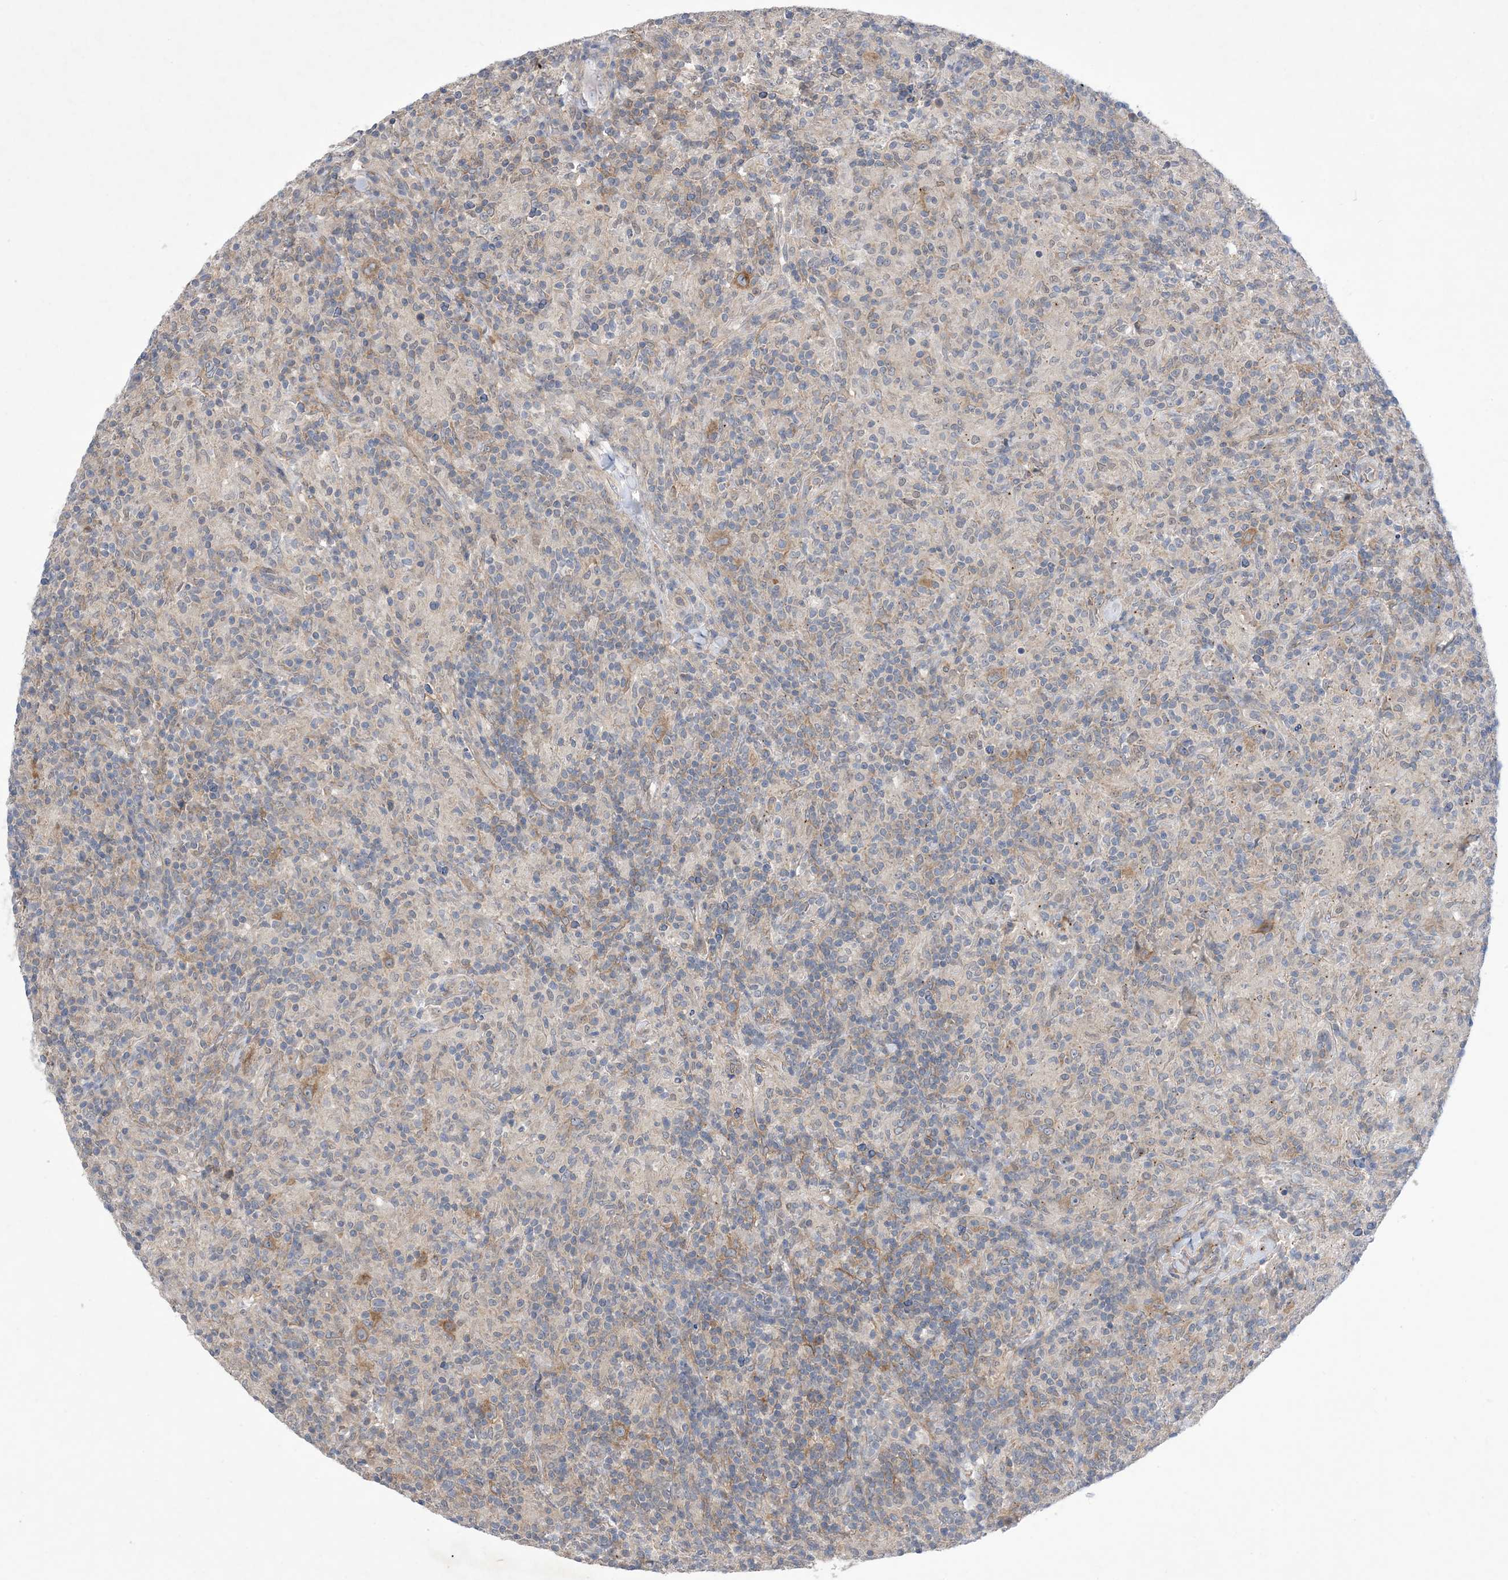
{"staining": {"intensity": "moderate", "quantity": ">75%", "location": "cytoplasmic/membranous"}, "tissue": "lymphoma", "cell_type": "Tumor cells", "image_type": "cancer", "snomed": [{"axis": "morphology", "description": "Hodgkin's disease, NOS"}, {"axis": "topography", "description": "Lymph node"}], "caption": "IHC micrograph of lymphoma stained for a protein (brown), which demonstrates medium levels of moderate cytoplasmic/membranous positivity in about >75% of tumor cells.", "gene": "EHBP1", "patient": {"sex": "male", "age": 70}}